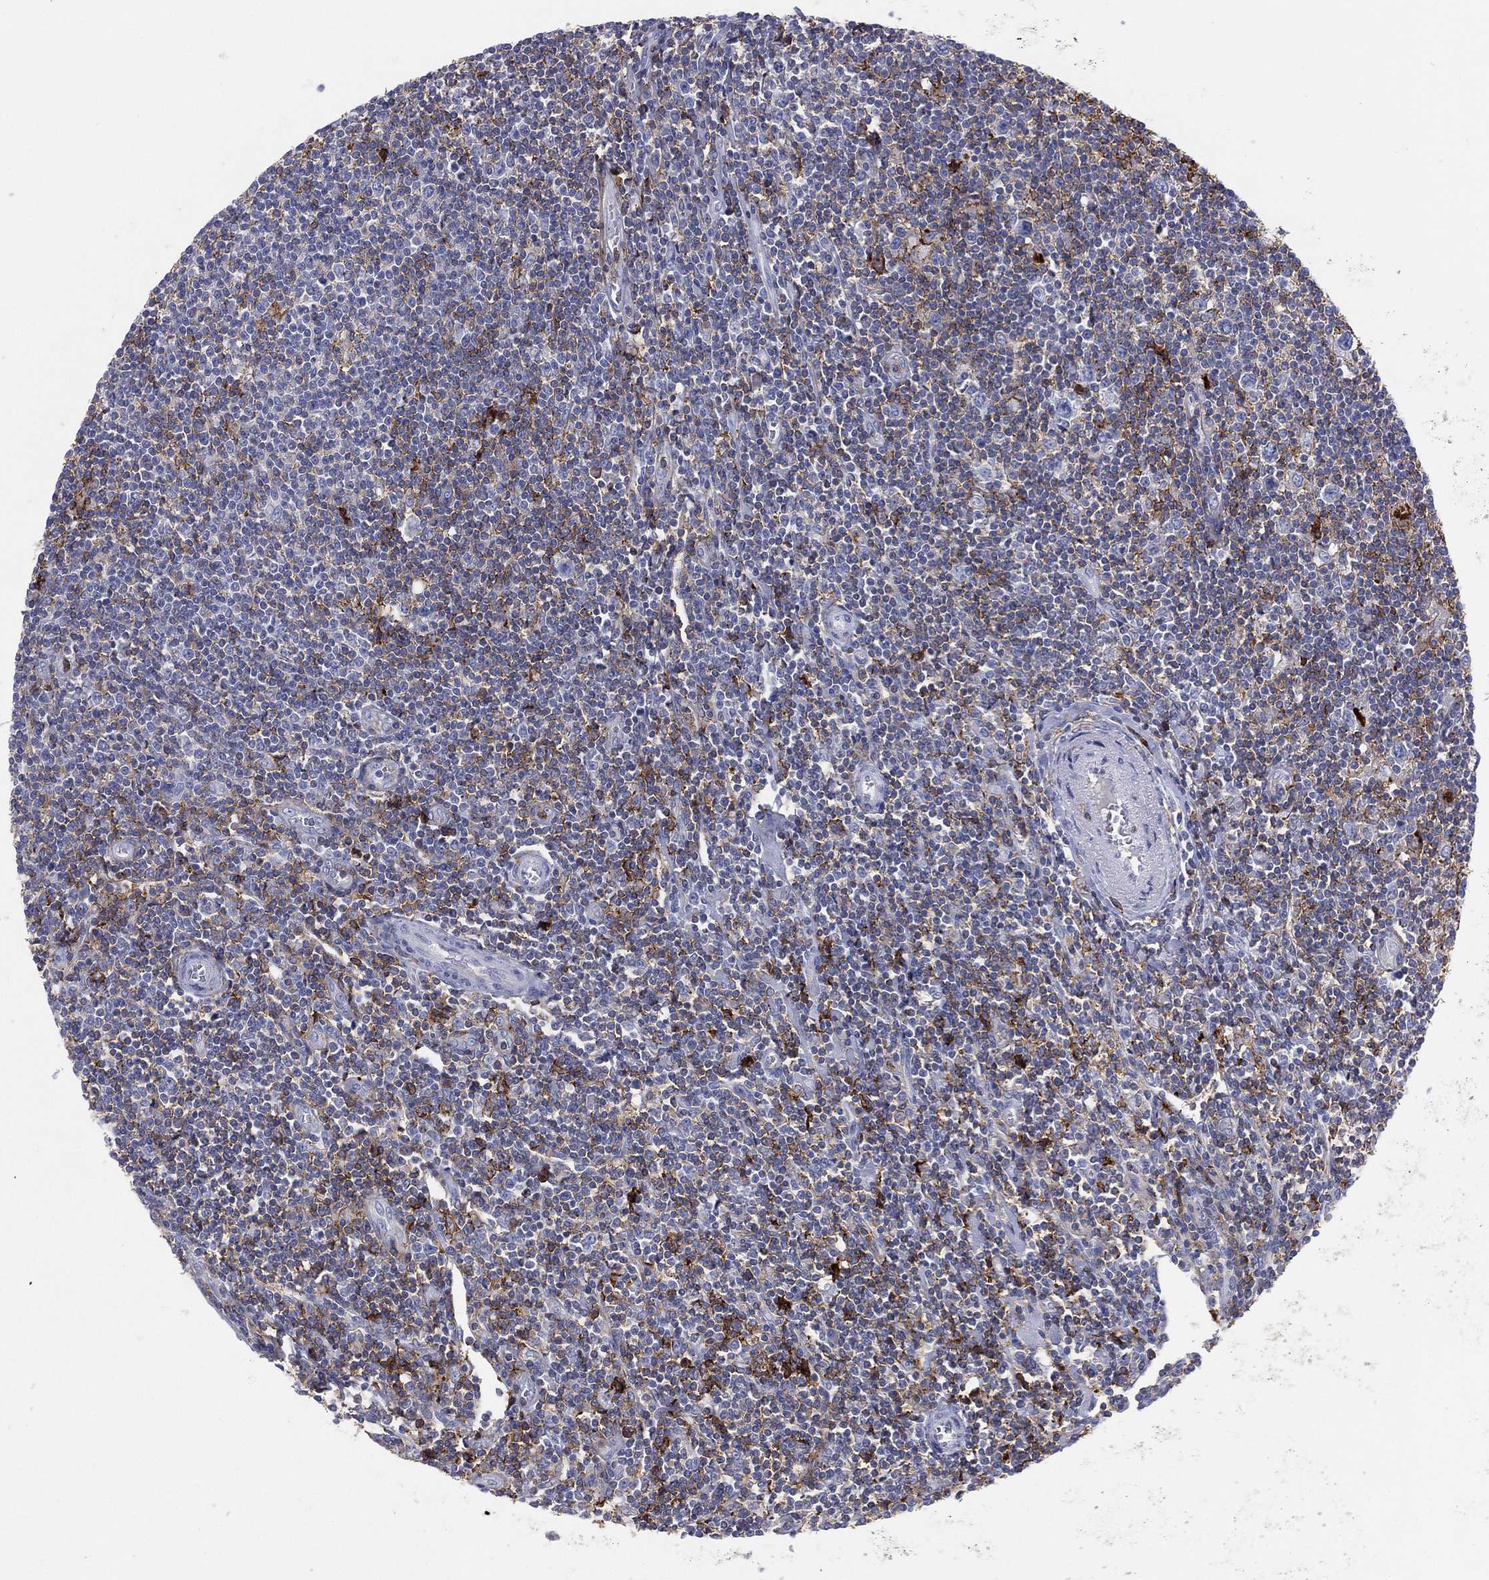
{"staining": {"intensity": "negative", "quantity": "none", "location": "none"}, "tissue": "lymphoma", "cell_type": "Tumor cells", "image_type": "cancer", "snomed": [{"axis": "morphology", "description": "Hodgkin's disease, NOS"}, {"axis": "topography", "description": "Lymph node"}], "caption": "There is no significant positivity in tumor cells of lymphoma. (IHC, brightfield microscopy, high magnification).", "gene": "SELPLG", "patient": {"sex": "male", "age": 40}}